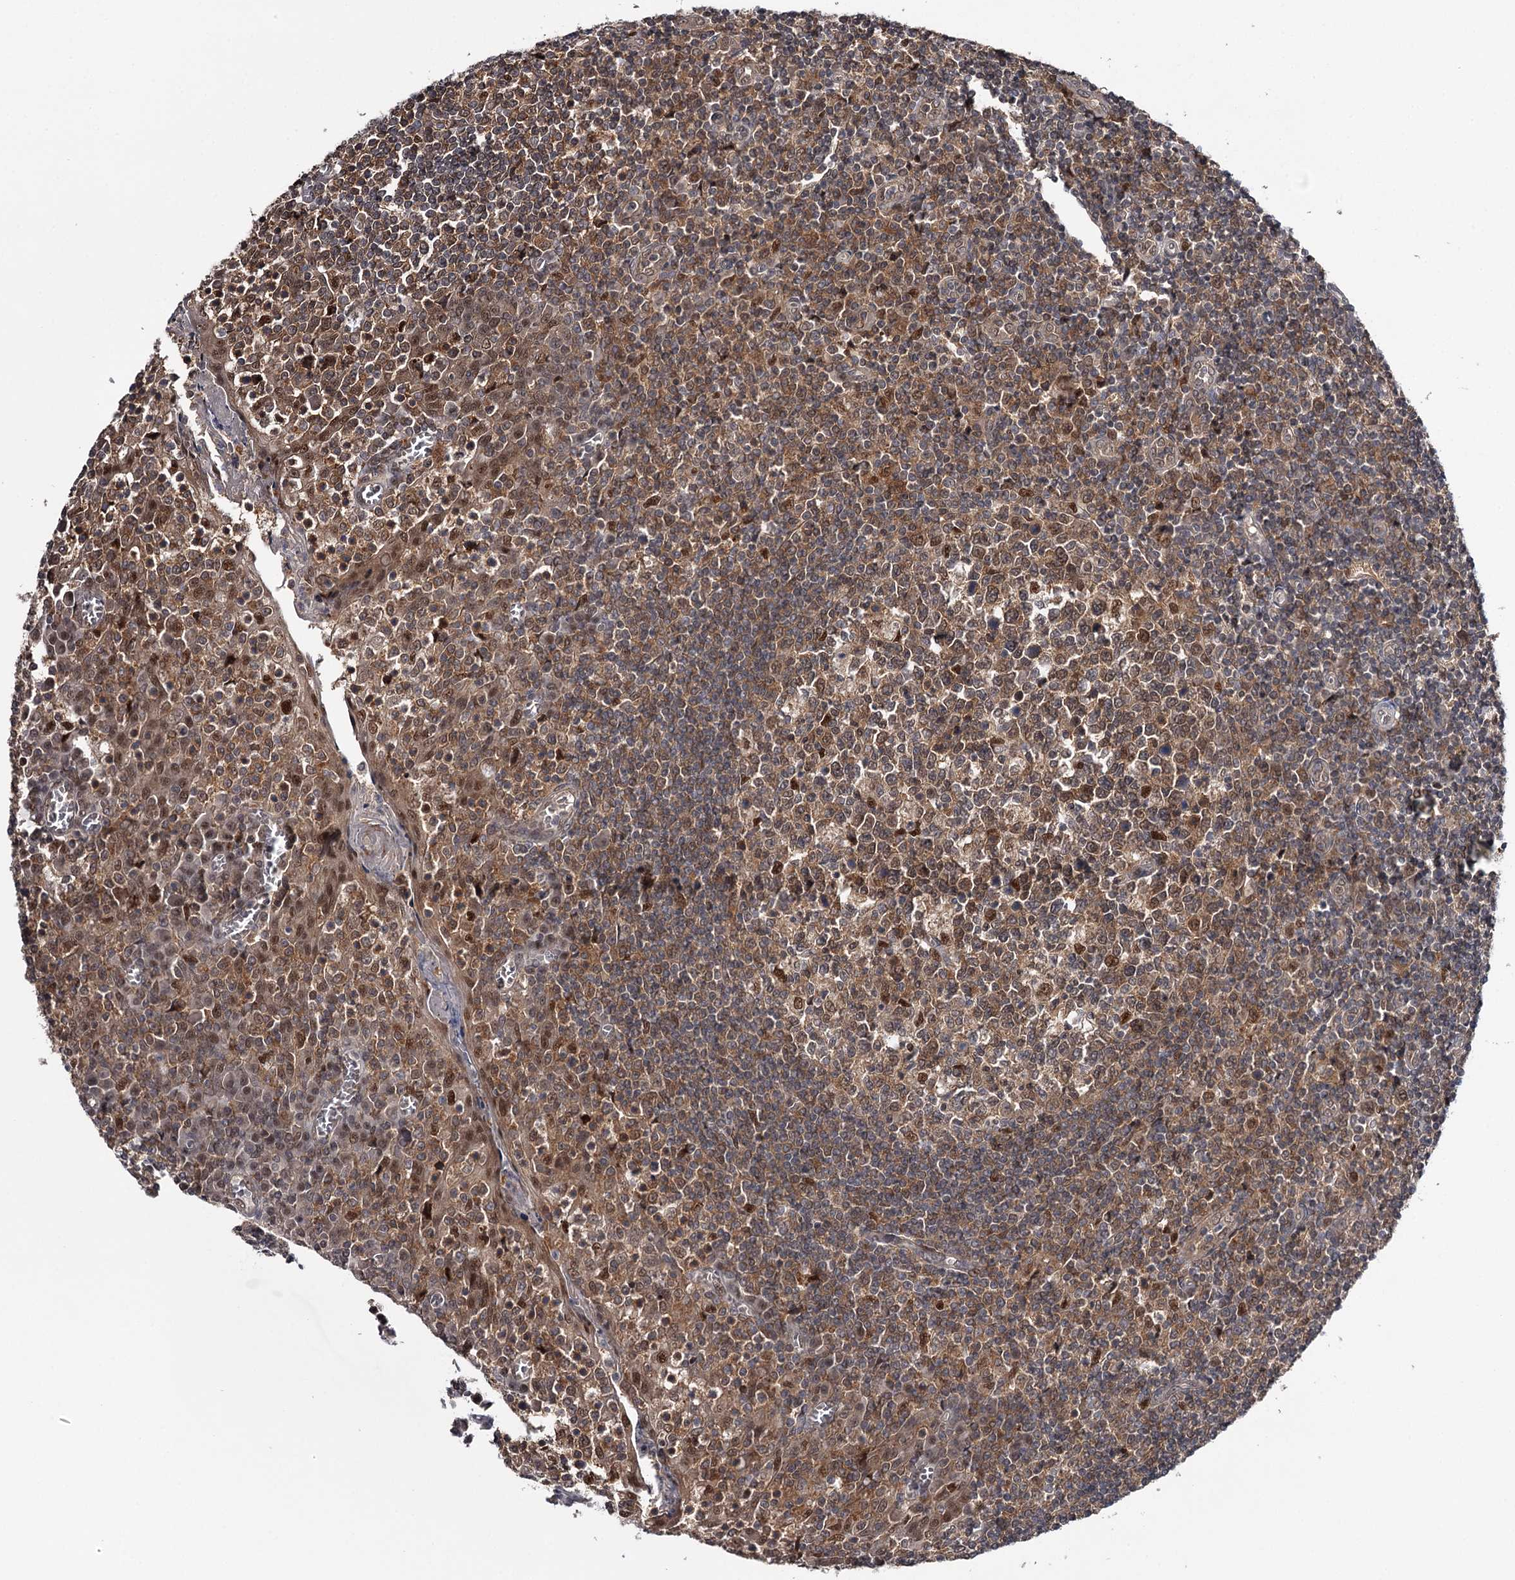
{"staining": {"intensity": "strong", "quantity": "<25%", "location": "cytoplasmic/membranous,nuclear"}, "tissue": "tonsil", "cell_type": "Germinal center cells", "image_type": "normal", "snomed": [{"axis": "morphology", "description": "Normal tissue, NOS"}, {"axis": "topography", "description": "Tonsil"}], "caption": "An immunohistochemistry image of benign tissue is shown. Protein staining in brown labels strong cytoplasmic/membranous,nuclear positivity in tonsil within germinal center cells. (IHC, brightfield microscopy, high magnification).", "gene": "GTSF1", "patient": {"sex": "female", "age": 19}}